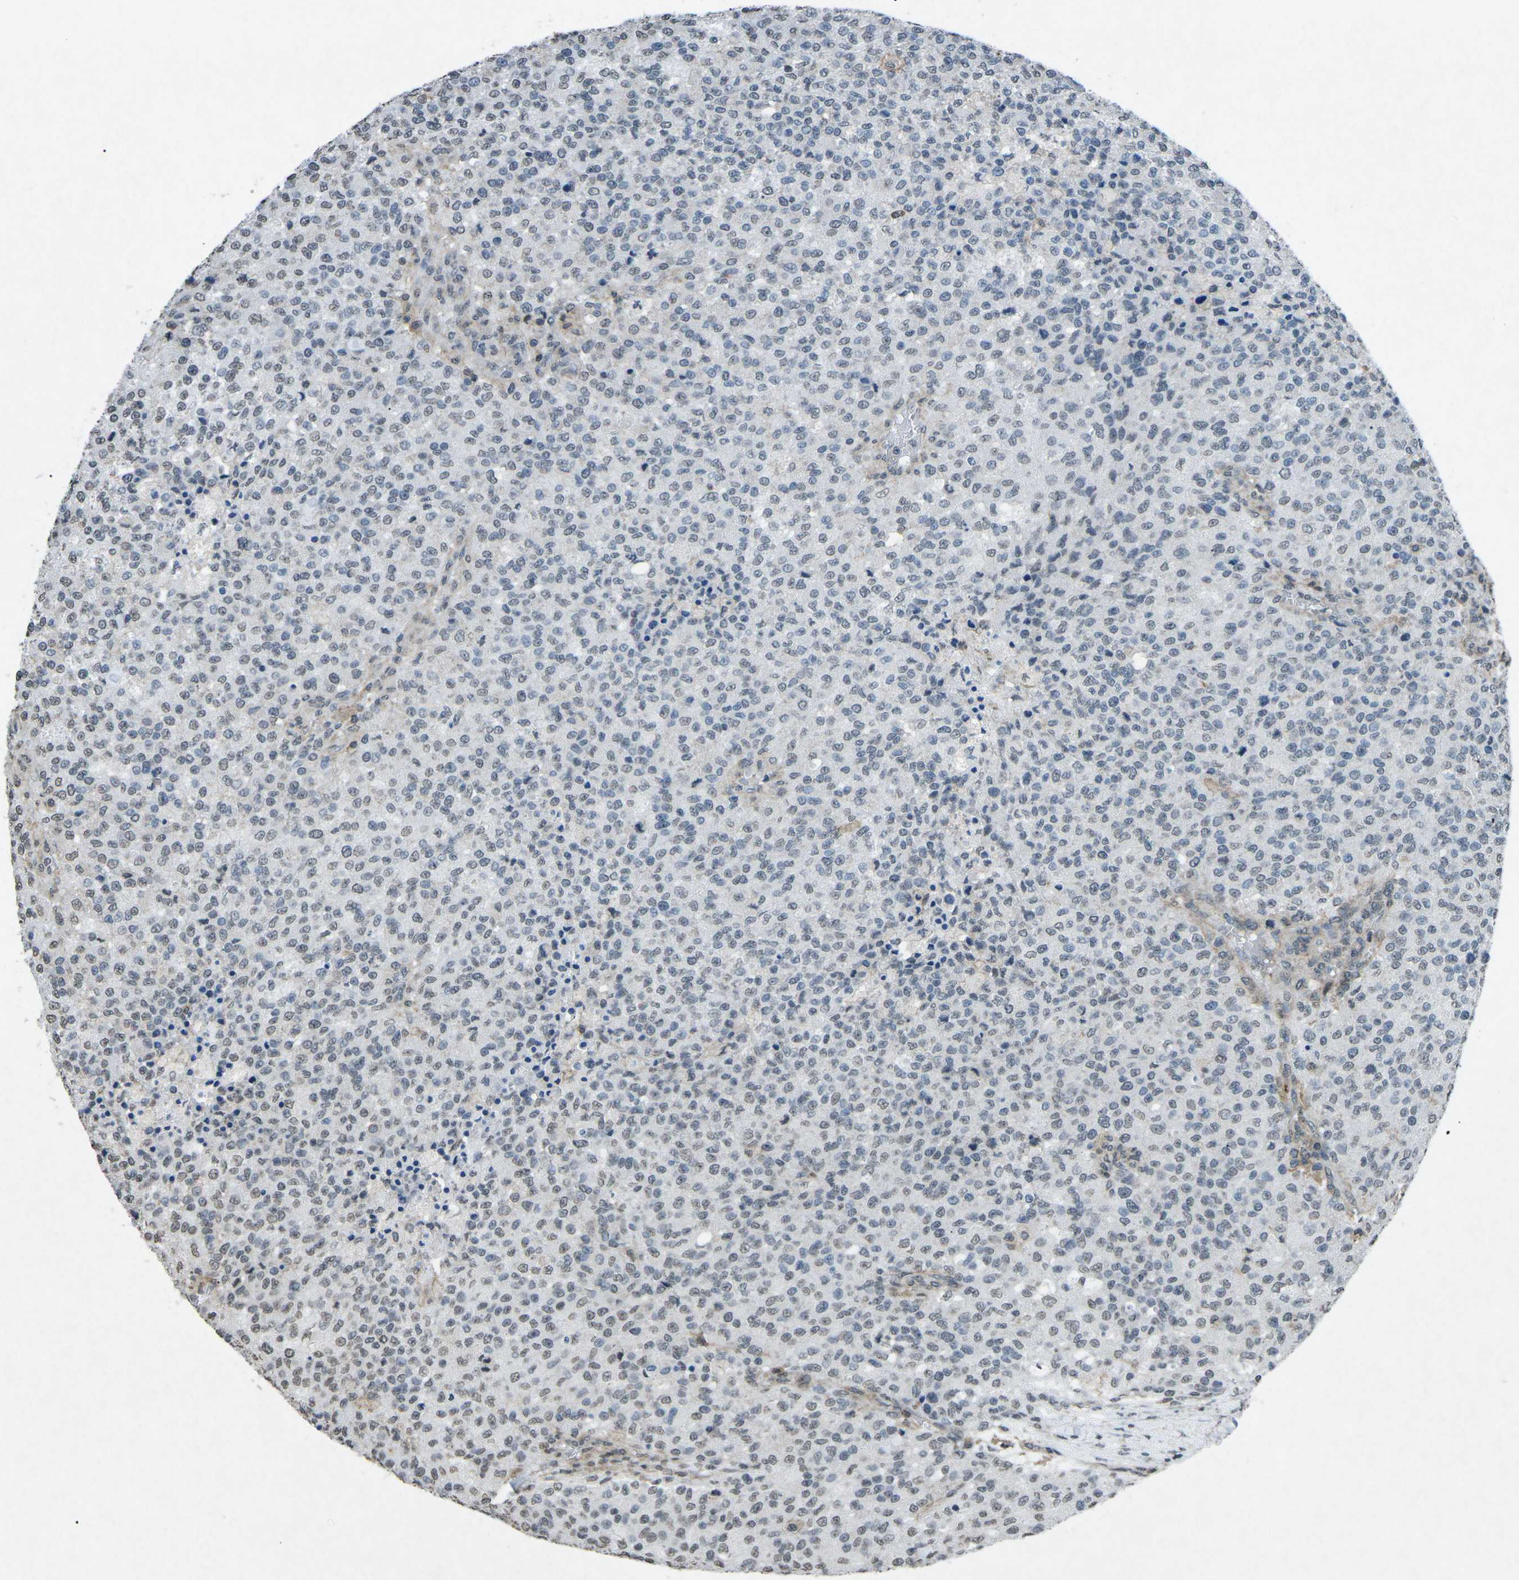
{"staining": {"intensity": "weak", "quantity": "<25%", "location": "nuclear"}, "tissue": "testis cancer", "cell_type": "Tumor cells", "image_type": "cancer", "snomed": [{"axis": "morphology", "description": "Seminoma, NOS"}, {"axis": "topography", "description": "Testis"}], "caption": "There is no significant expression in tumor cells of testis cancer.", "gene": "TFR2", "patient": {"sex": "male", "age": 59}}